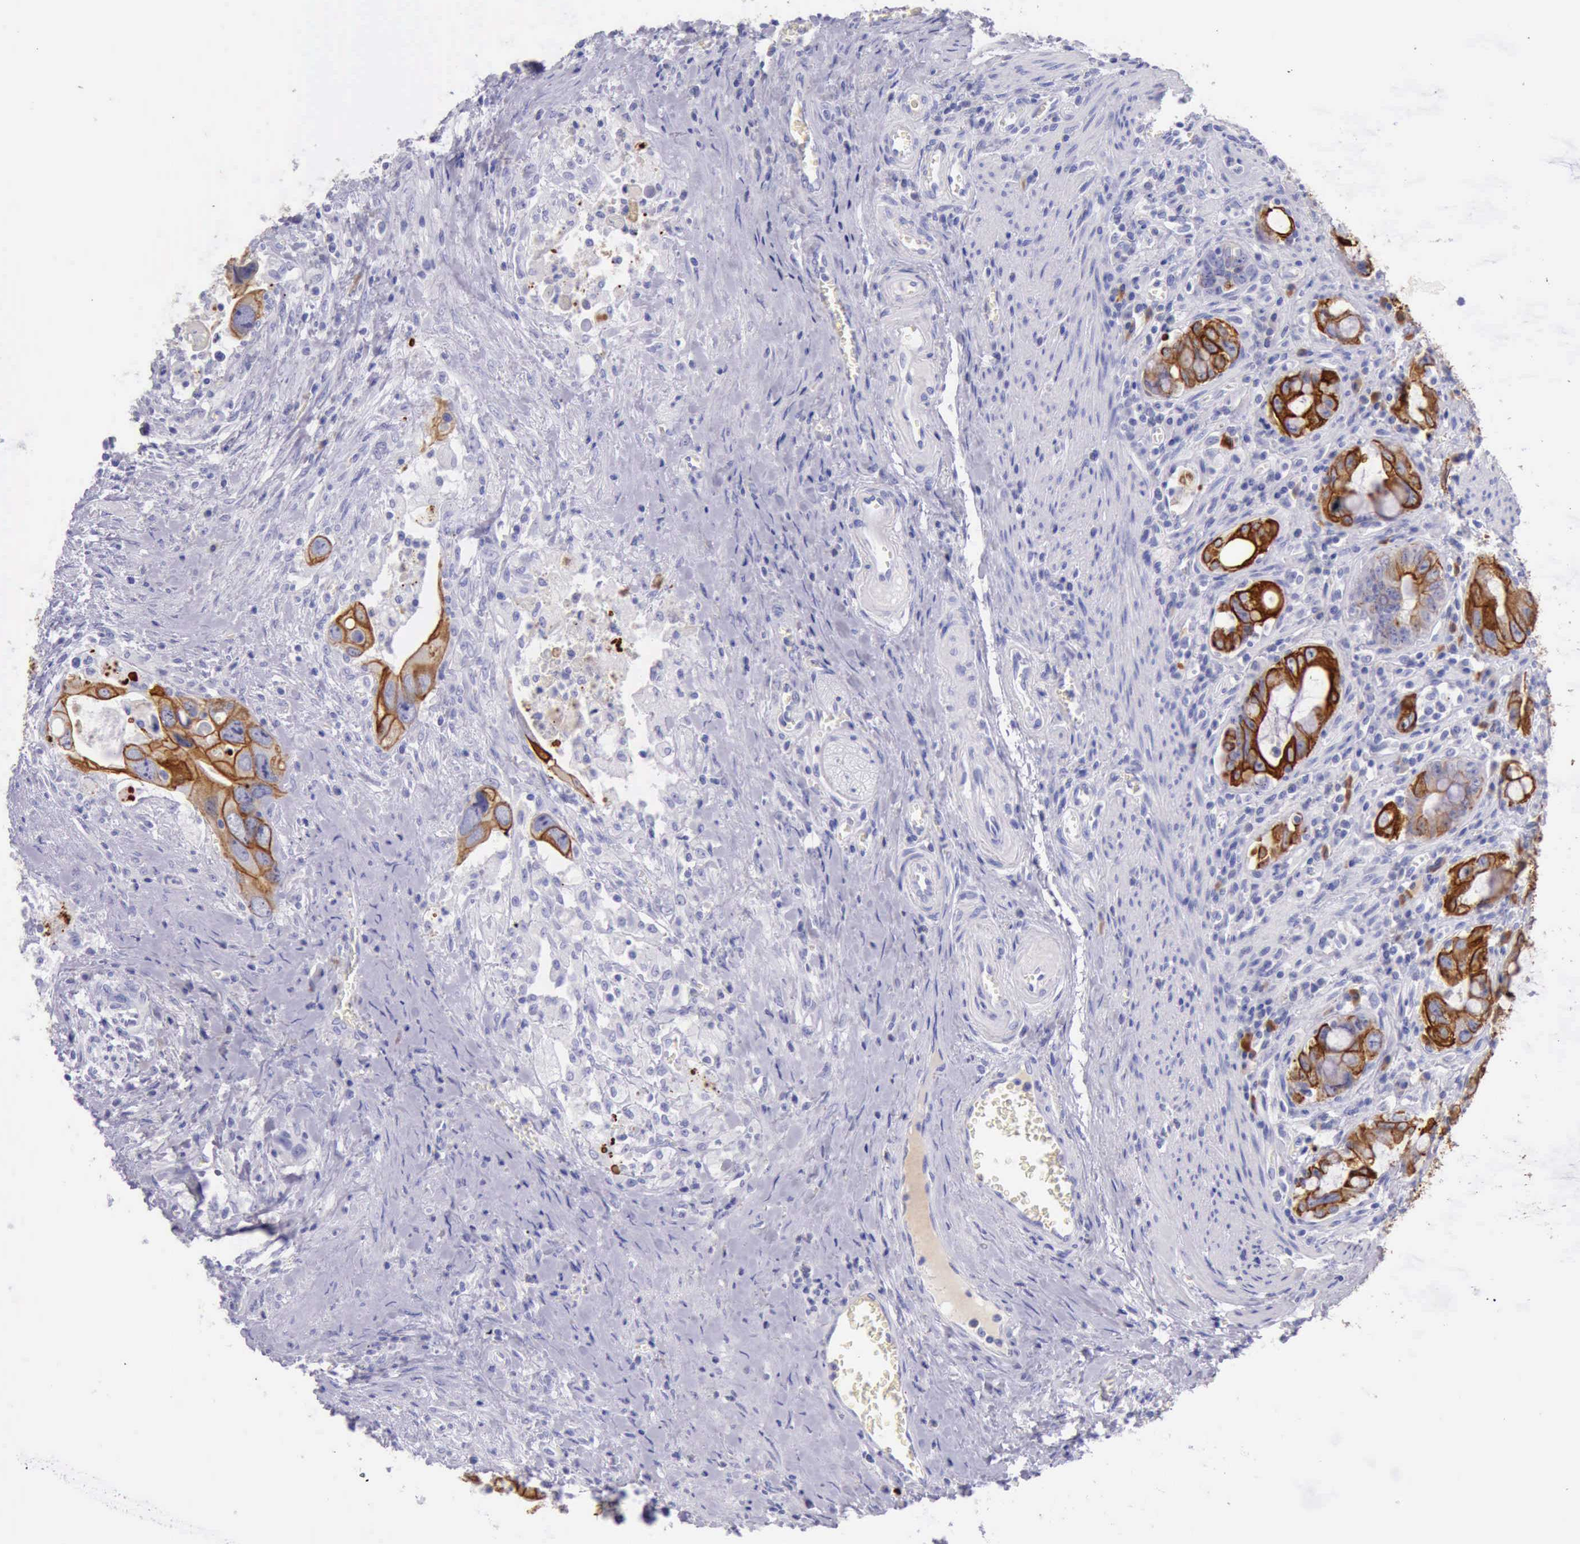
{"staining": {"intensity": "moderate", "quantity": ">75%", "location": "cytoplasmic/membranous"}, "tissue": "colorectal cancer", "cell_type": "Tumor cells", "image_type": "cancer", "snomed": [{"axis": "morphology", "description": "Adenocarcinoma, NOS"}, {"axis": "topography", "description": "Rectum"}], "caption": "Colorectal cancer (adenocarcinoma) tissue exhibits moderate cytoplasmic/membranous positivity in about >75% of tumor cells, visualized by immunohistochemistry. (Stains: DAB (3,3'-diaminobenzidine) in brown, nuclei in blue, Microscopy: brightfield microscopy at high magnification).", "gene": "KRT8", "patient": {"sex": "male", "age": 70}}